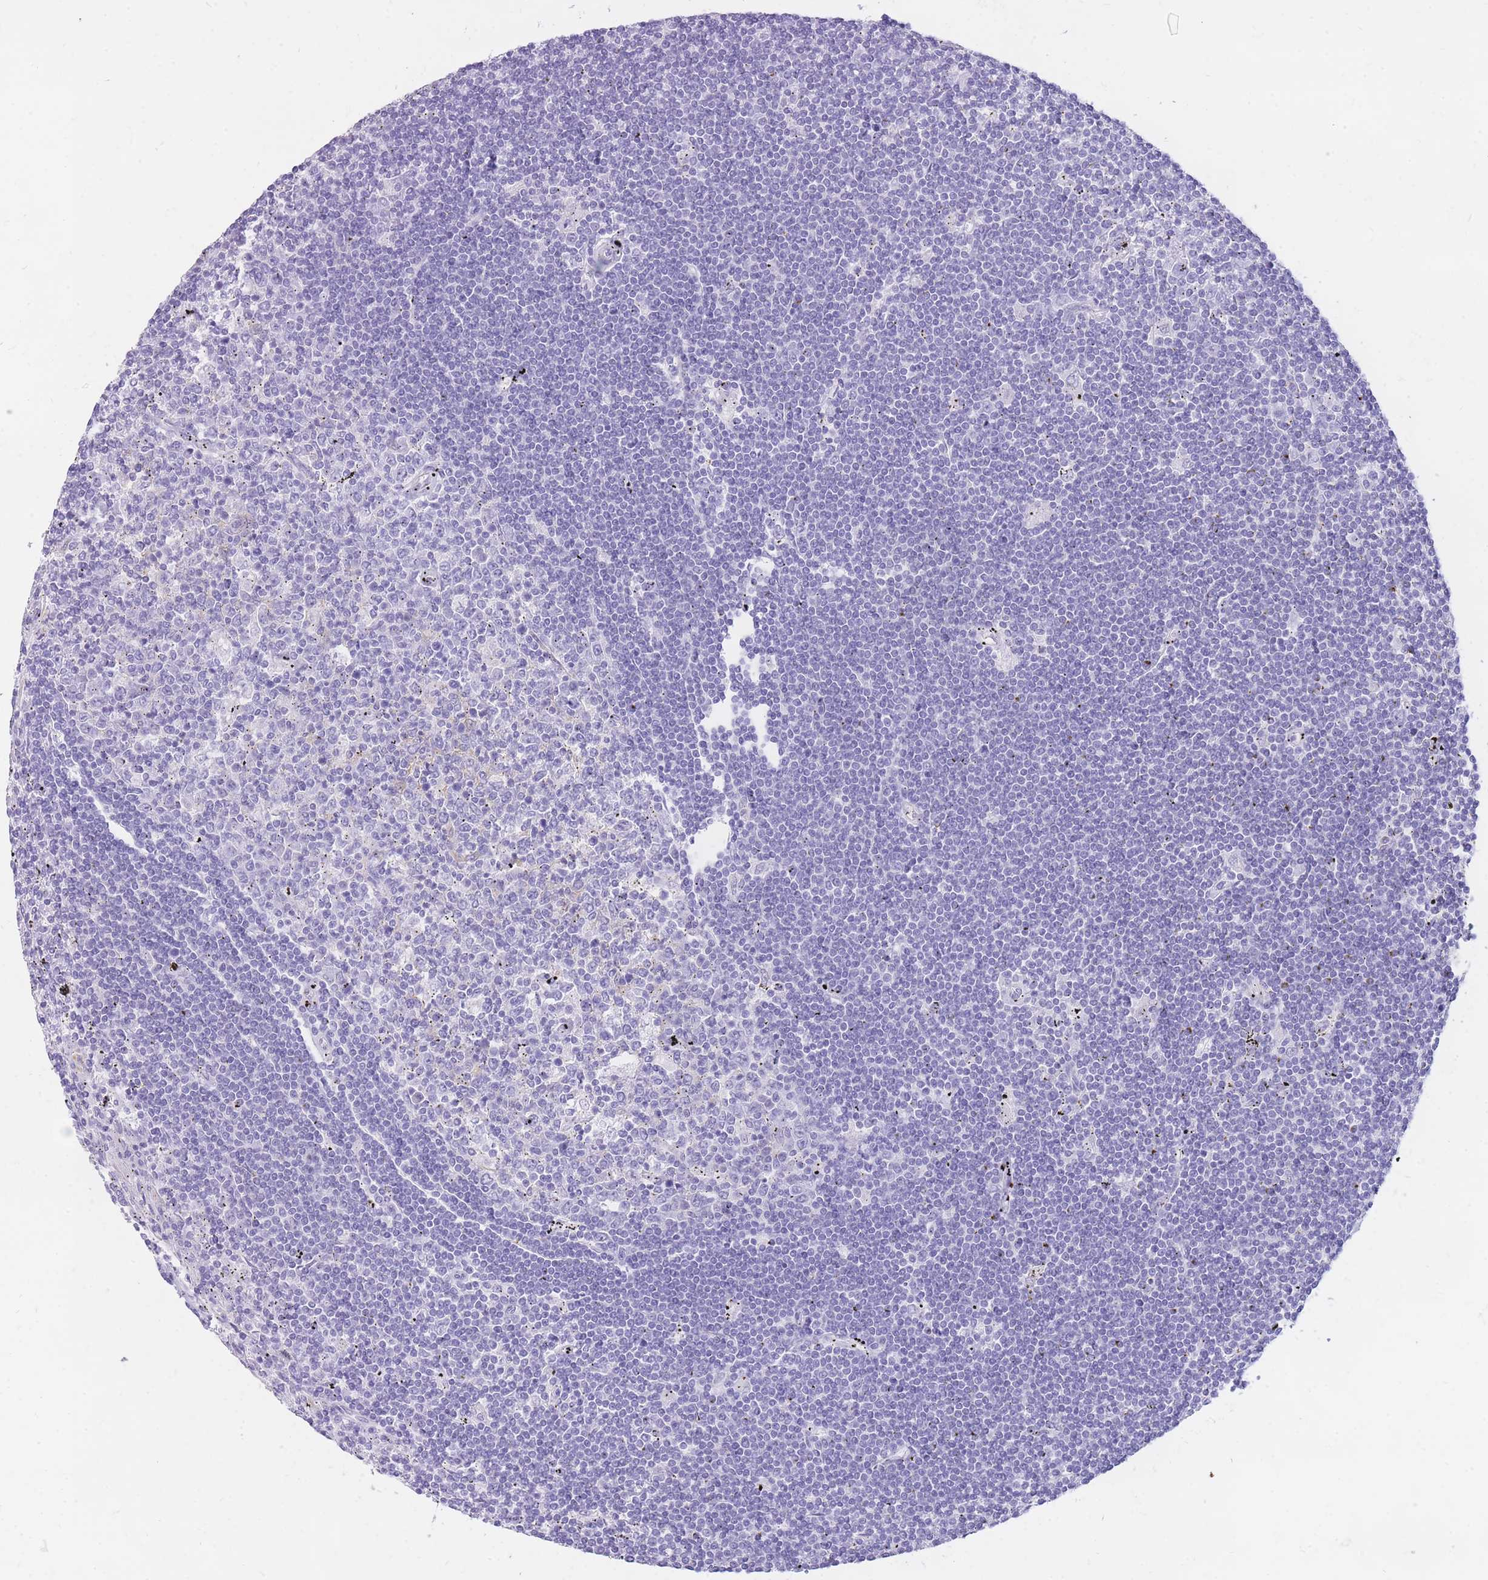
{"staining": {"intensity": "negative", "quantity": "none", "location": "none"}, "tissue": "lymphoma", "cell_type": "Tumor cells", "image_type": "cancer", "snomed": [{"axis": "morphology", "description": "Malignant lymphoma, non-Hodgkin's type, Low grade"}, {"axis": "topography", "description": "Spleen"}], "caption": "High power microscopy micrograph of an immunohistochemistry micrograph of lymphoma, revealing no significant positivity in tumor cells. The staining was performed using DAB (3,3'-diaminobenzidine) to visualize the protein expression in brown, while the nuclei were stained in blue with hematoxylin (Magnification: 20x).", "gene": "MTSS2", "patient": {"sex": "male", "age": 76}}